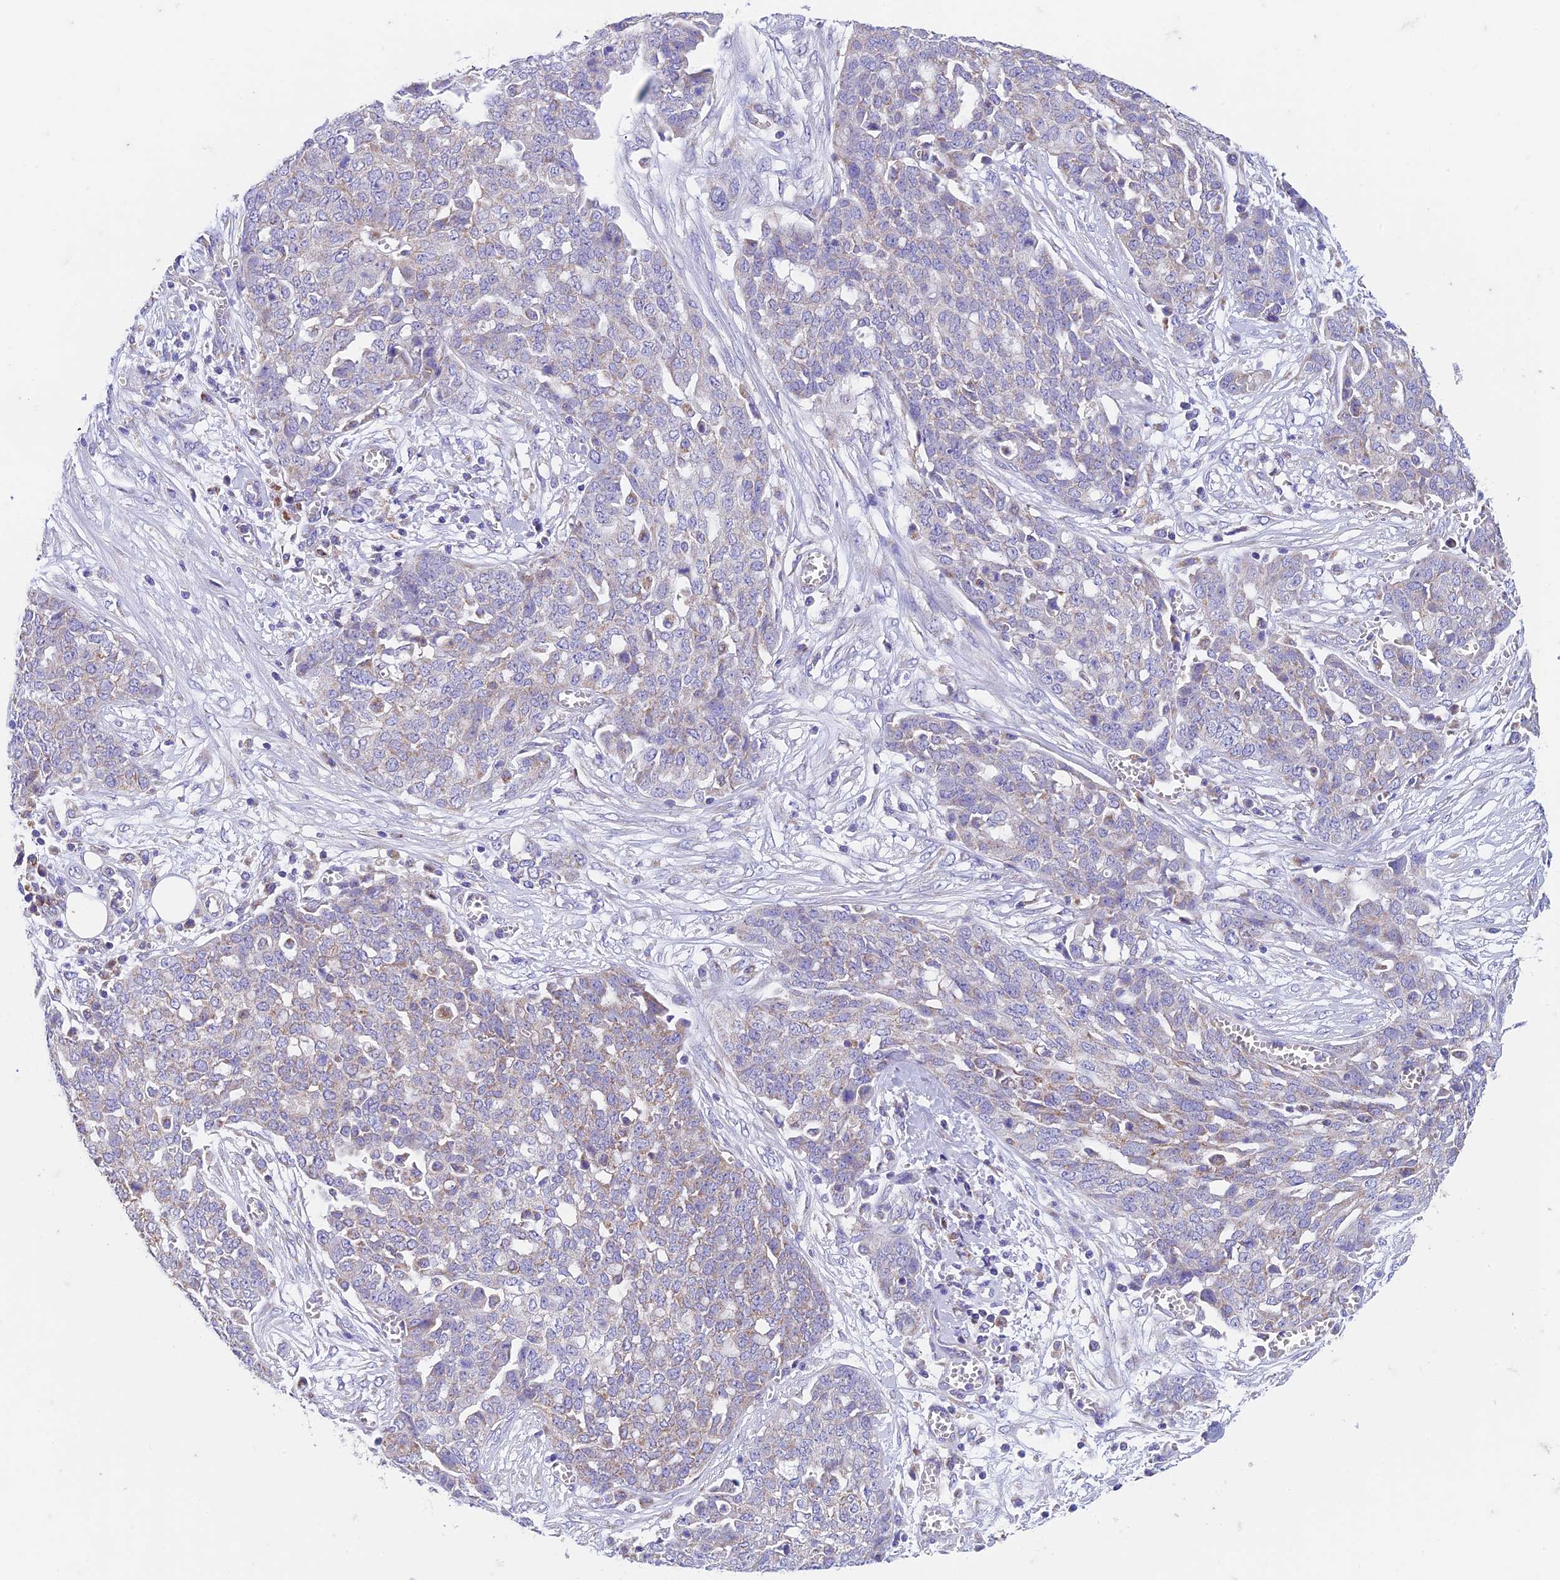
{"staining": {"intensity": "weak", "quantity": "<25%", "location": "cytoplasmic/membranous"}, "tissue": "ovarian cancer", "cell_type": "Tumor cells", "image_type": "cancer", "snomed": [{"axis": "morphology", "description": "Cystadenocarcinoma, serous, NOS"}, {"axis": "topography", "description": "Soft tissue"}, {"axis": "topography", "description": "Ovary"}], "caption": "IHC photomicrograph of ovarian cancer stained for a protein (brown), which exhibits no expression in tumor cells. Nuclei are stained in blue.", "gene": "ZNF181", "patient": {"sex": "female", "age": 57}}